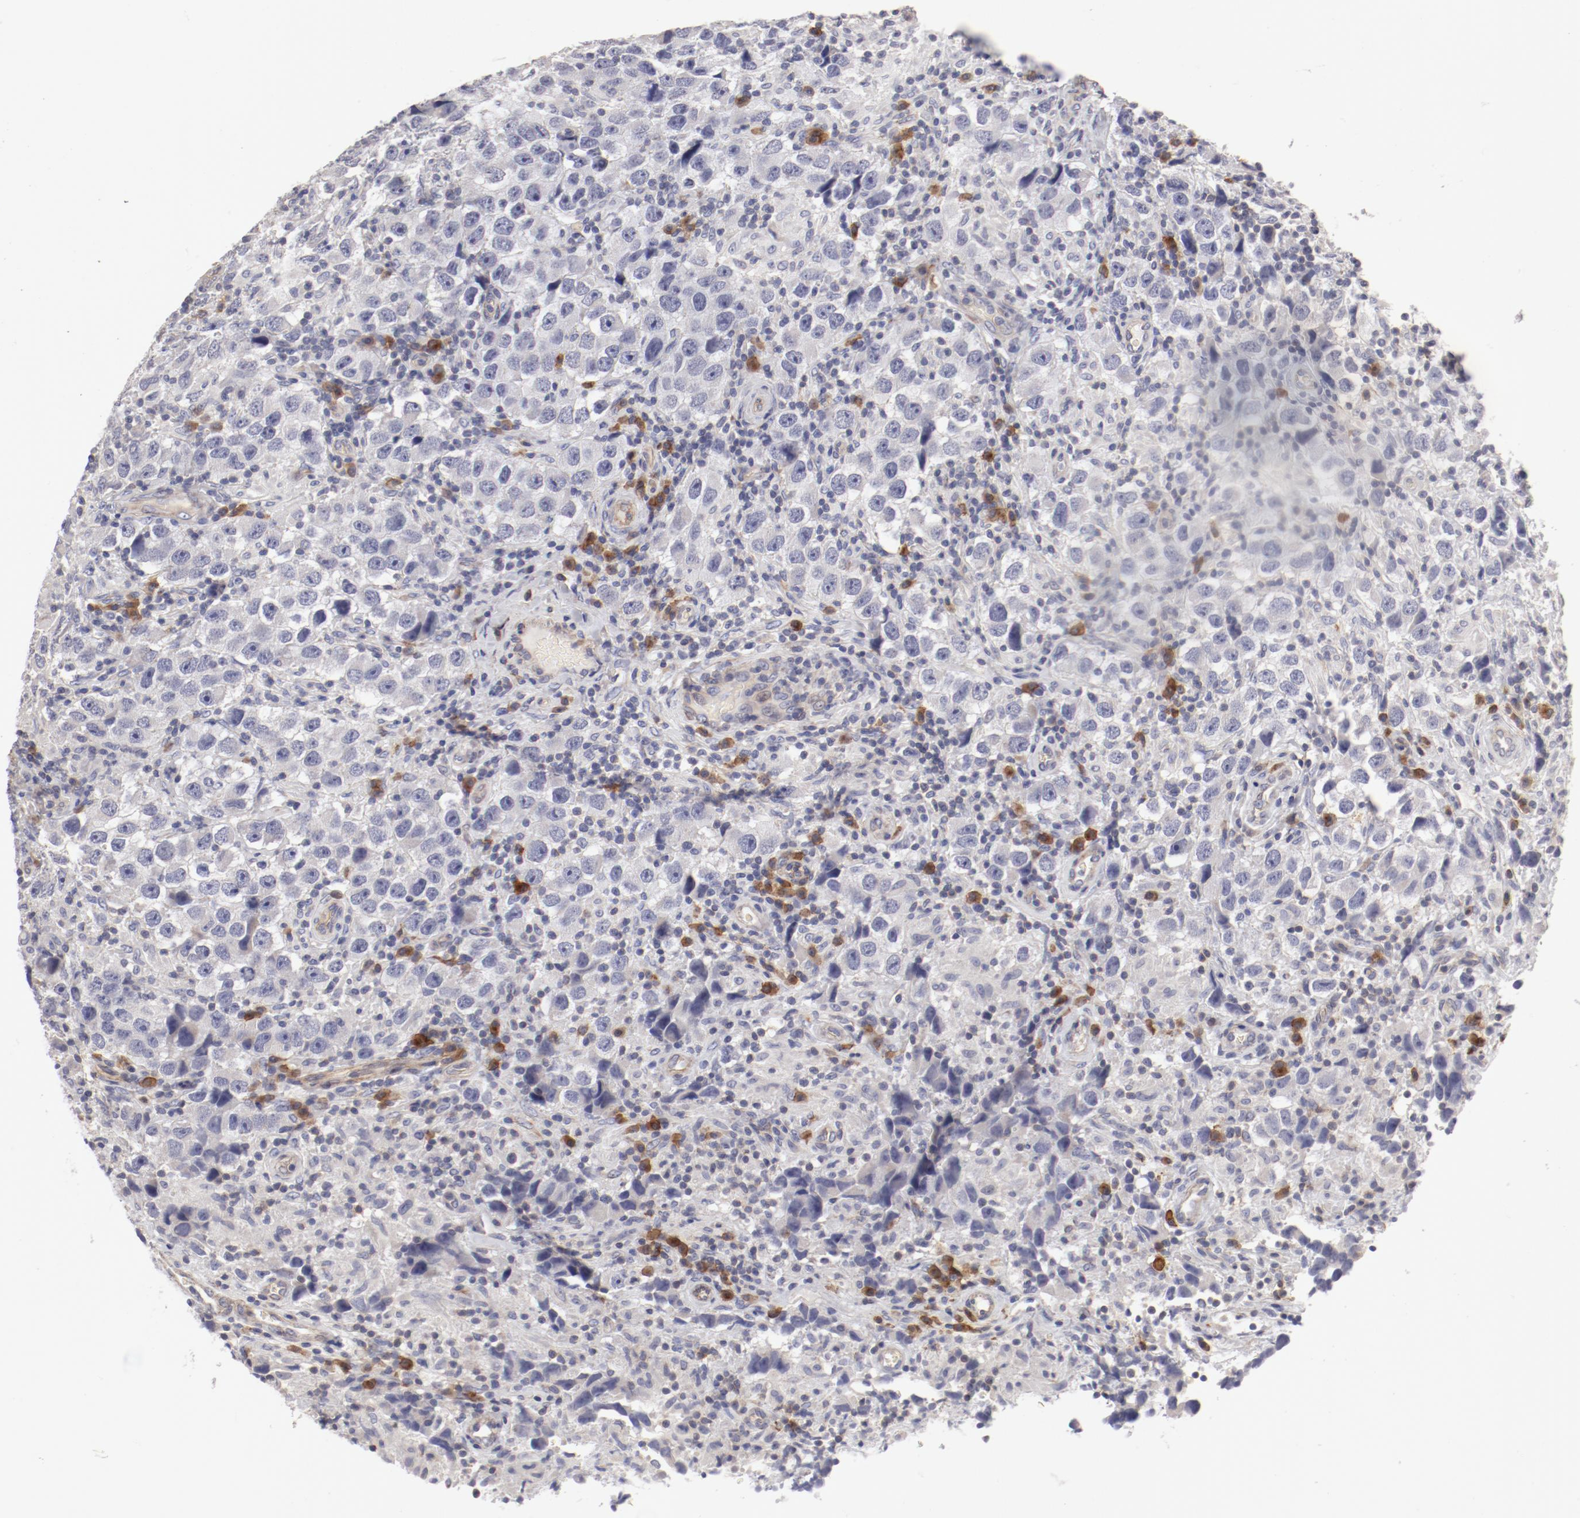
{"staining": {"intensity": "weak", "quantity": "<25%", "location": "cytoplasmic/membranous"}, "tissue": "testis cancer", "cell_type": "Tumor cells", "image_type": "cancer", "snomed": [{"axis": "morphology", "description": "Carcinoma, Embryonal, NOS"}, {"axis": "topography", "description": "Testis"}], "caption": "A histopathology image of human embryonal carcinoma (testis) is negative for staining in tumor cells. (DAB (3,3'-diaminobenzidine) IHC with hematoxylin counter stain).", "gene": "LAX1", "patient": {"sex": "male", "age": 21}}